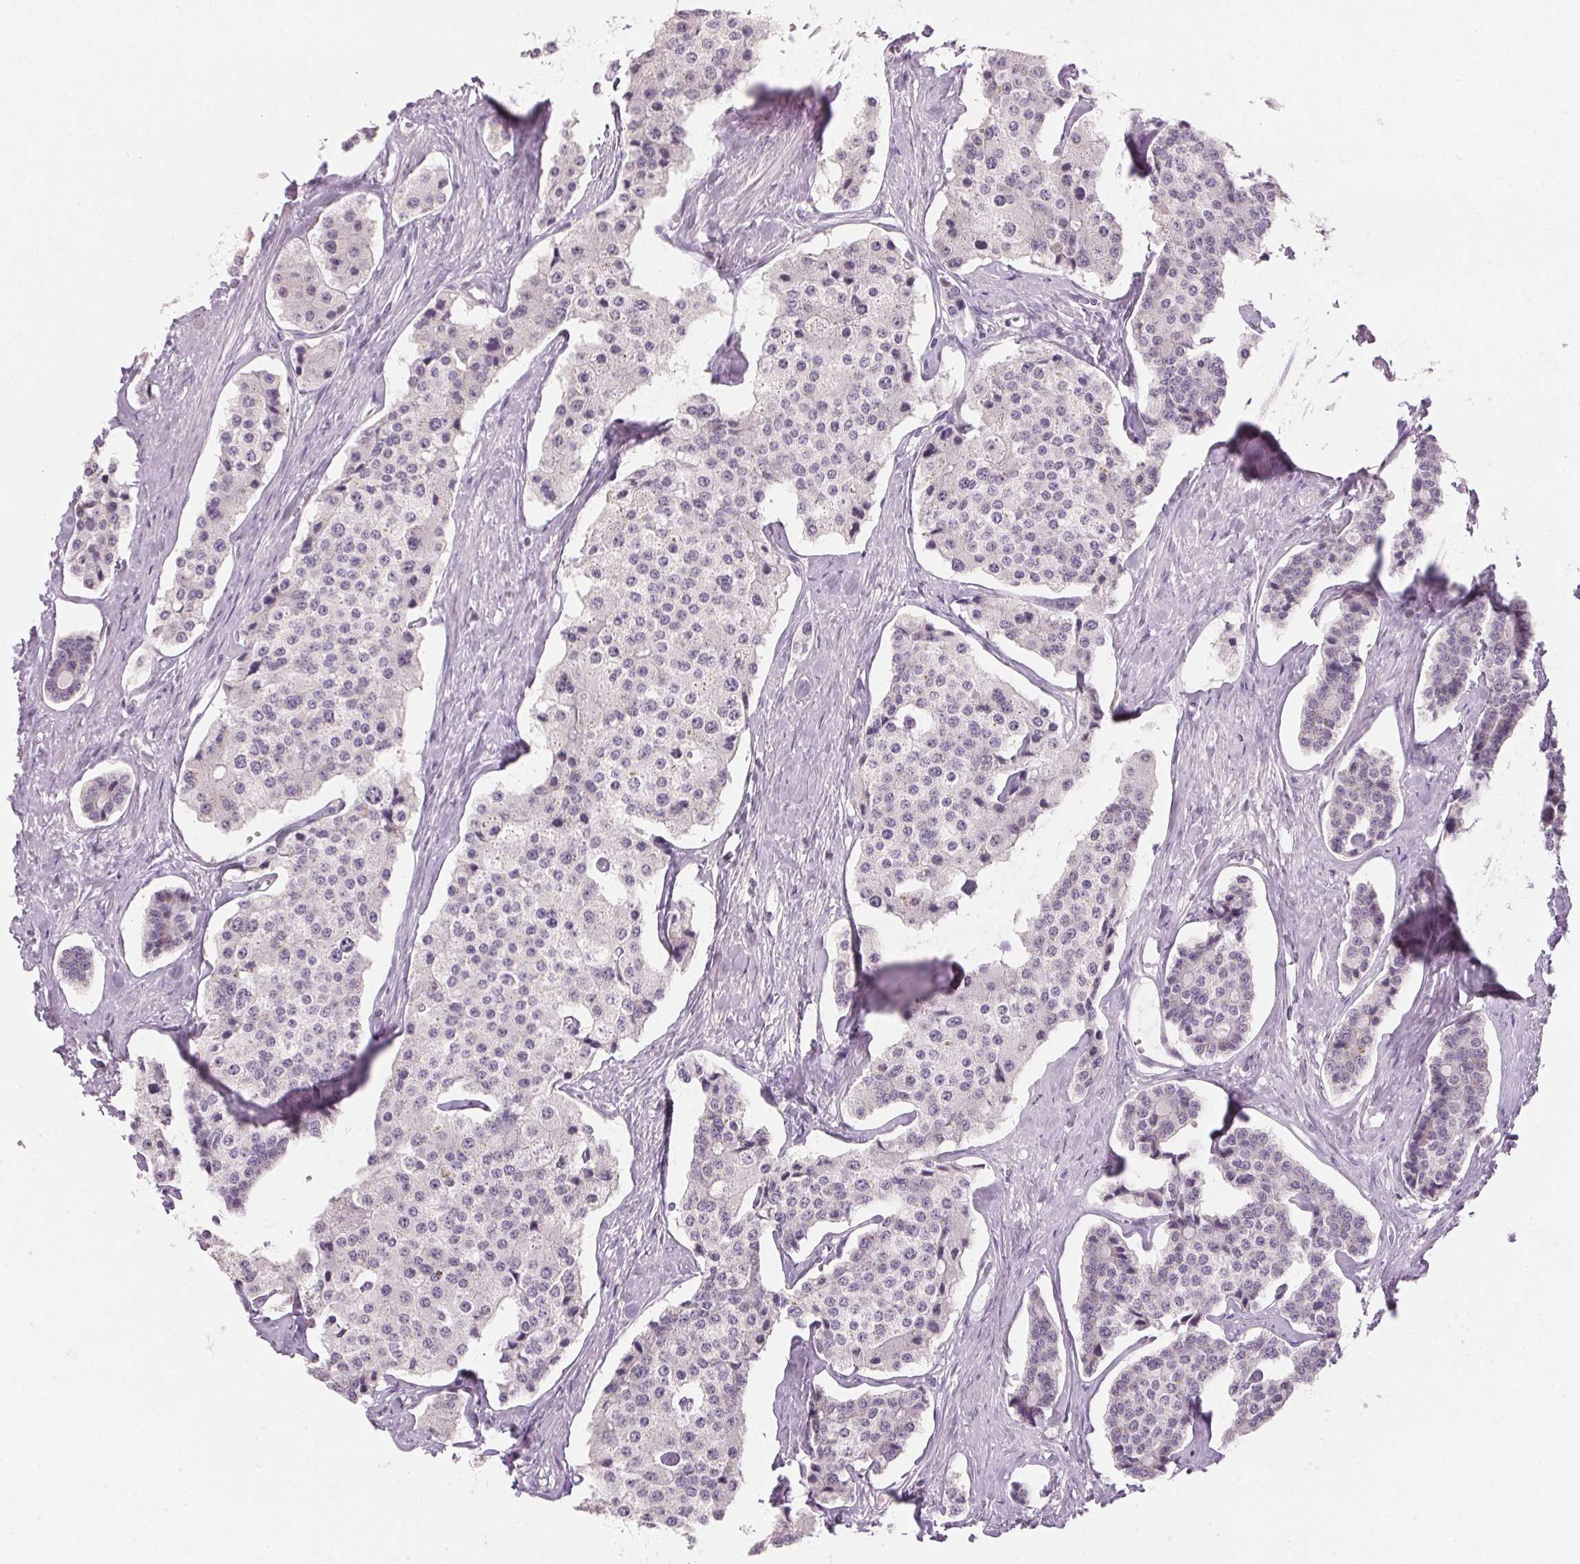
{"staining": {"intensity": "negative", "quantity": "none", "location": "none"}, "tissue": "carcinoid", "cell_type": "Tumor cells", "image_type": "cancer", "snomed": [{"axis": "morphology", "description": "Carcinoid, malignant, NOS"}, {"axis": "topography", "description": "Small intestine"}], "caption": "Histopathology image shows no protein staining in tumor cells of carcinoid tissue. (DAB immunohistochemistry (IHC) with hematoxylin counter stain).", "gene": "IGFBP1", "patient": {"sex": "female", "age": 65}}